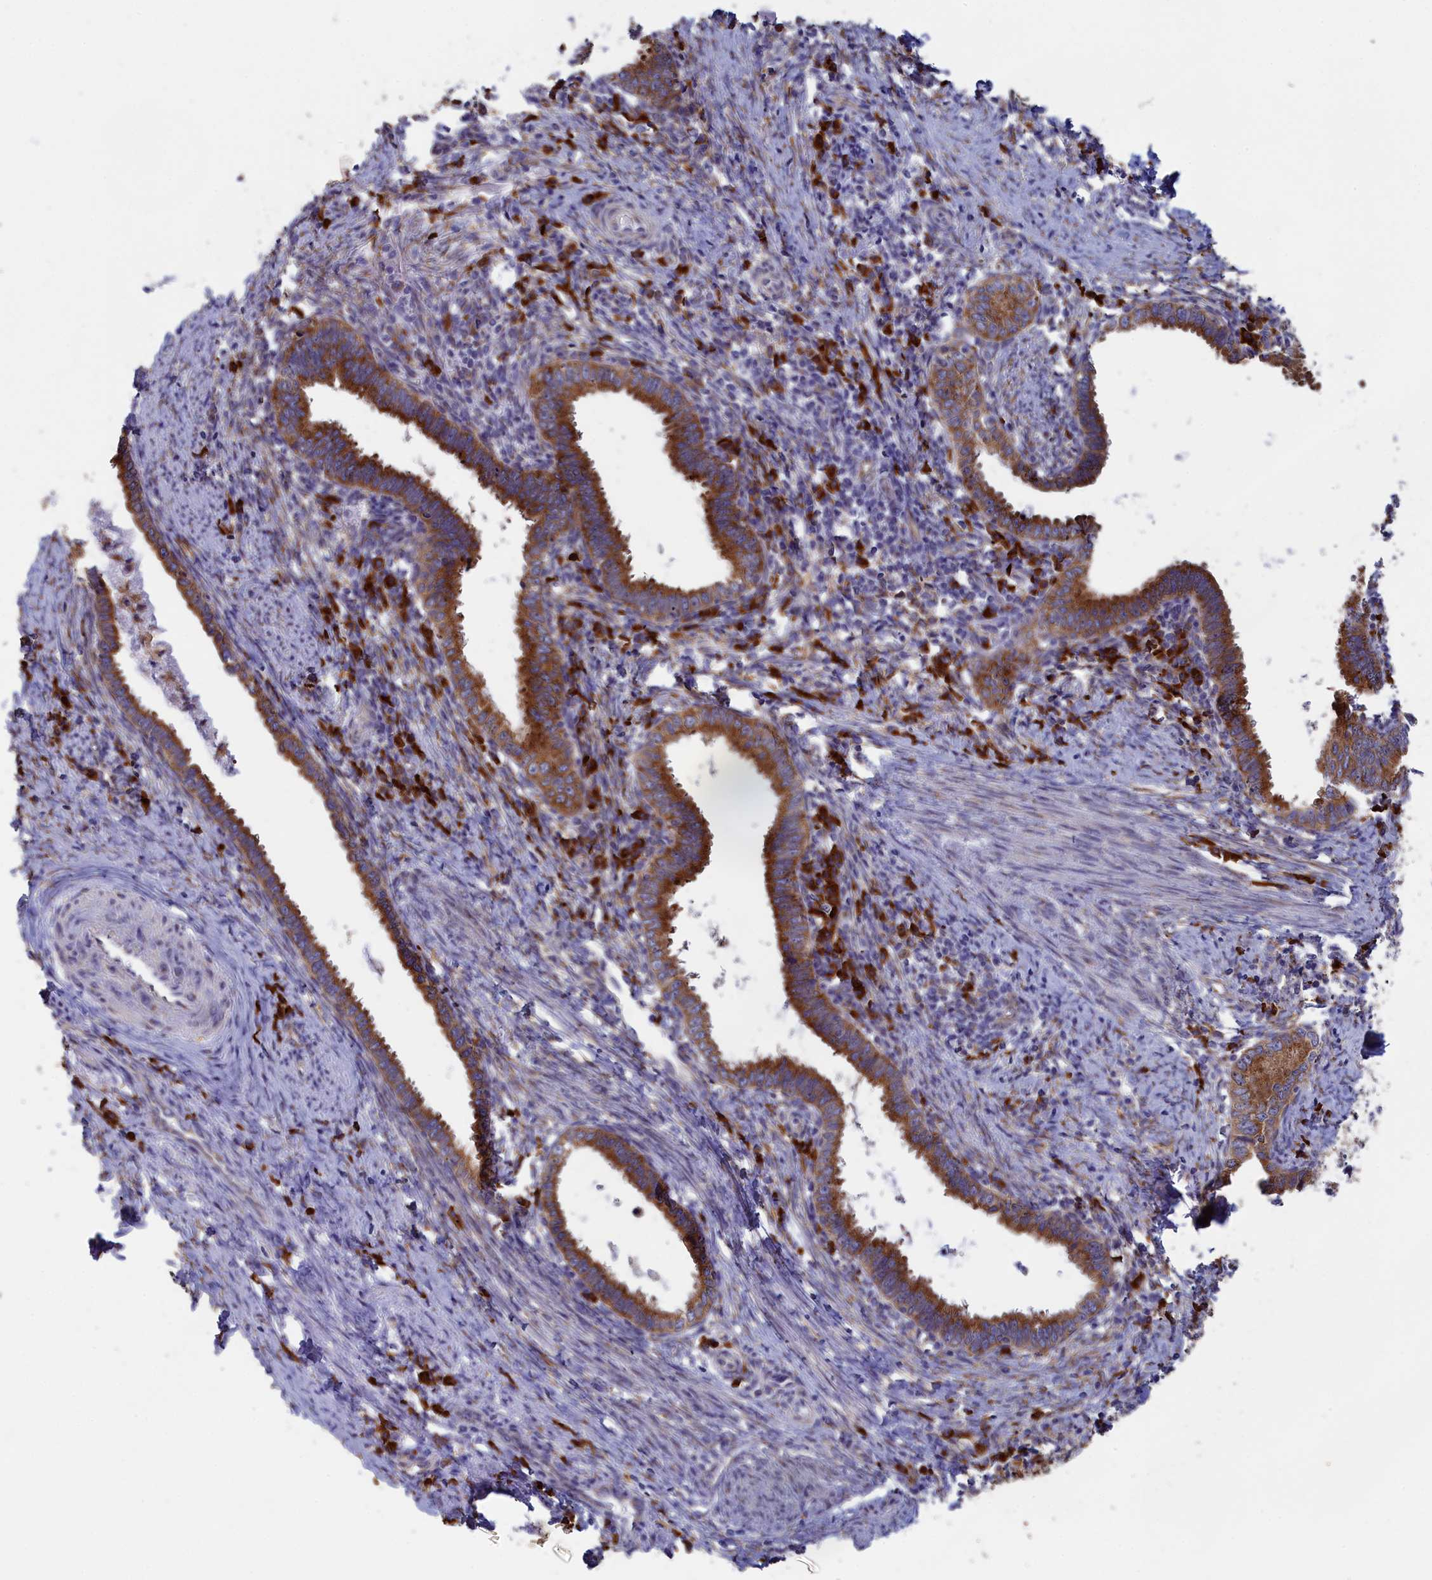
{"staining": {"intensity": "moderate", "quantity": ">75%", "location": "cytoplasmic/membranous"}, "tissue": "cervical cancer", "cell_type": "Tumor cells", "image_type": "cancer", "snomed": [{"axis": "morphology", "description": "Adenocarcinoma, NOS"}, {"axis": "topography", "description": "Cervix"}], "caption": "Protein analysis of cervical adenocarcinoma tissue reveals moderate cytoplasmic/membranous expression in about >75% of tumor cells.", "gene": "CCDC68", "patient": {"sex": "female", "age": 36}}